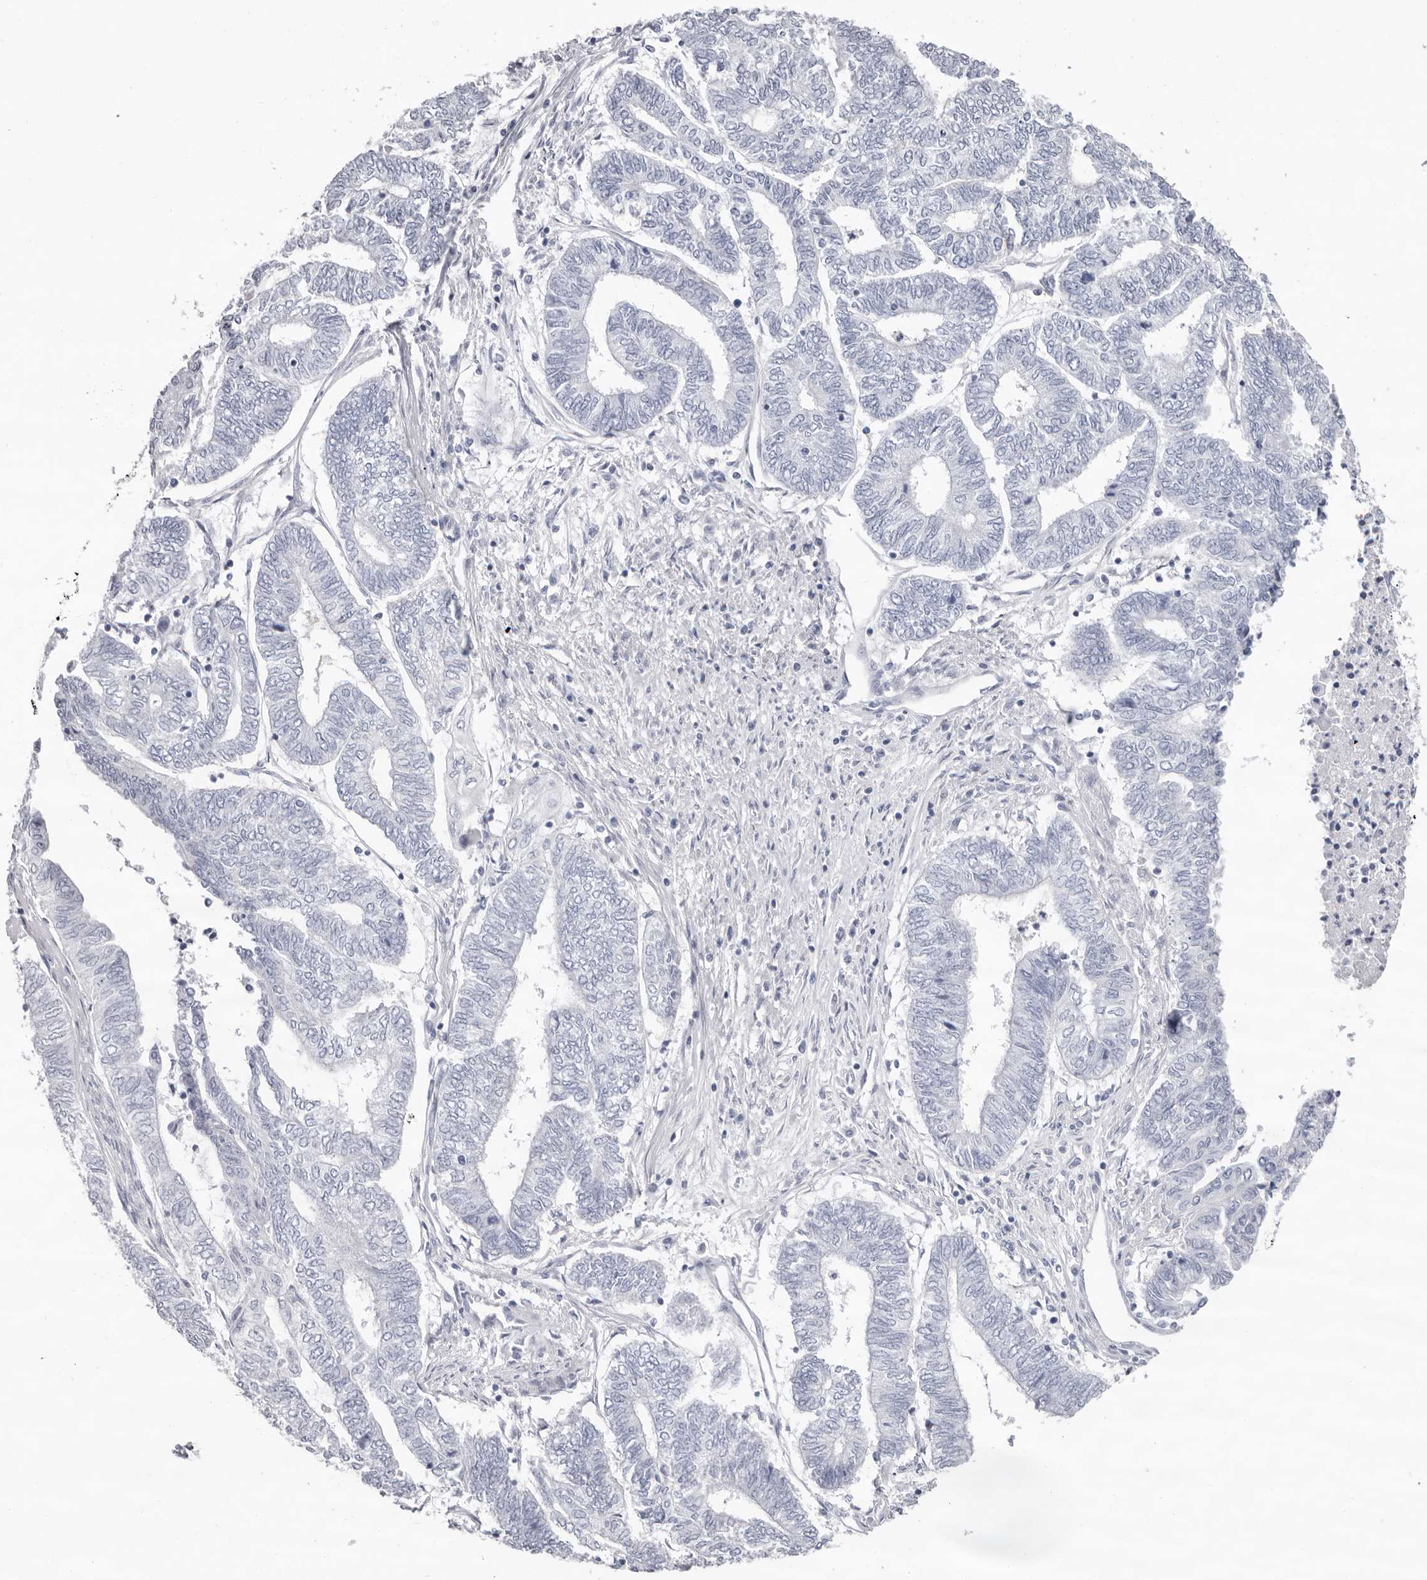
{"staining": {"intensity": "negative", "quantity": "none", "location": "none"}, "tissue": "endometrial cancer", "cell_type": "Tumor cells", "image_type": "cancer", "snomed": [{"axis": "morphology", "description": "Adenocarcinoma, NOS"}, {"axis": "topography", "description": "Uterus"}, {"axis": "topography", "description": "Endometrium"}], "caption": "Human adenocarcinoma (endometrial) stained for a protein using immunohistochemistry demonstrates no expression in tumor cells.", "gene": "LPO", "patient": {"sex": "female", "age": 70}}